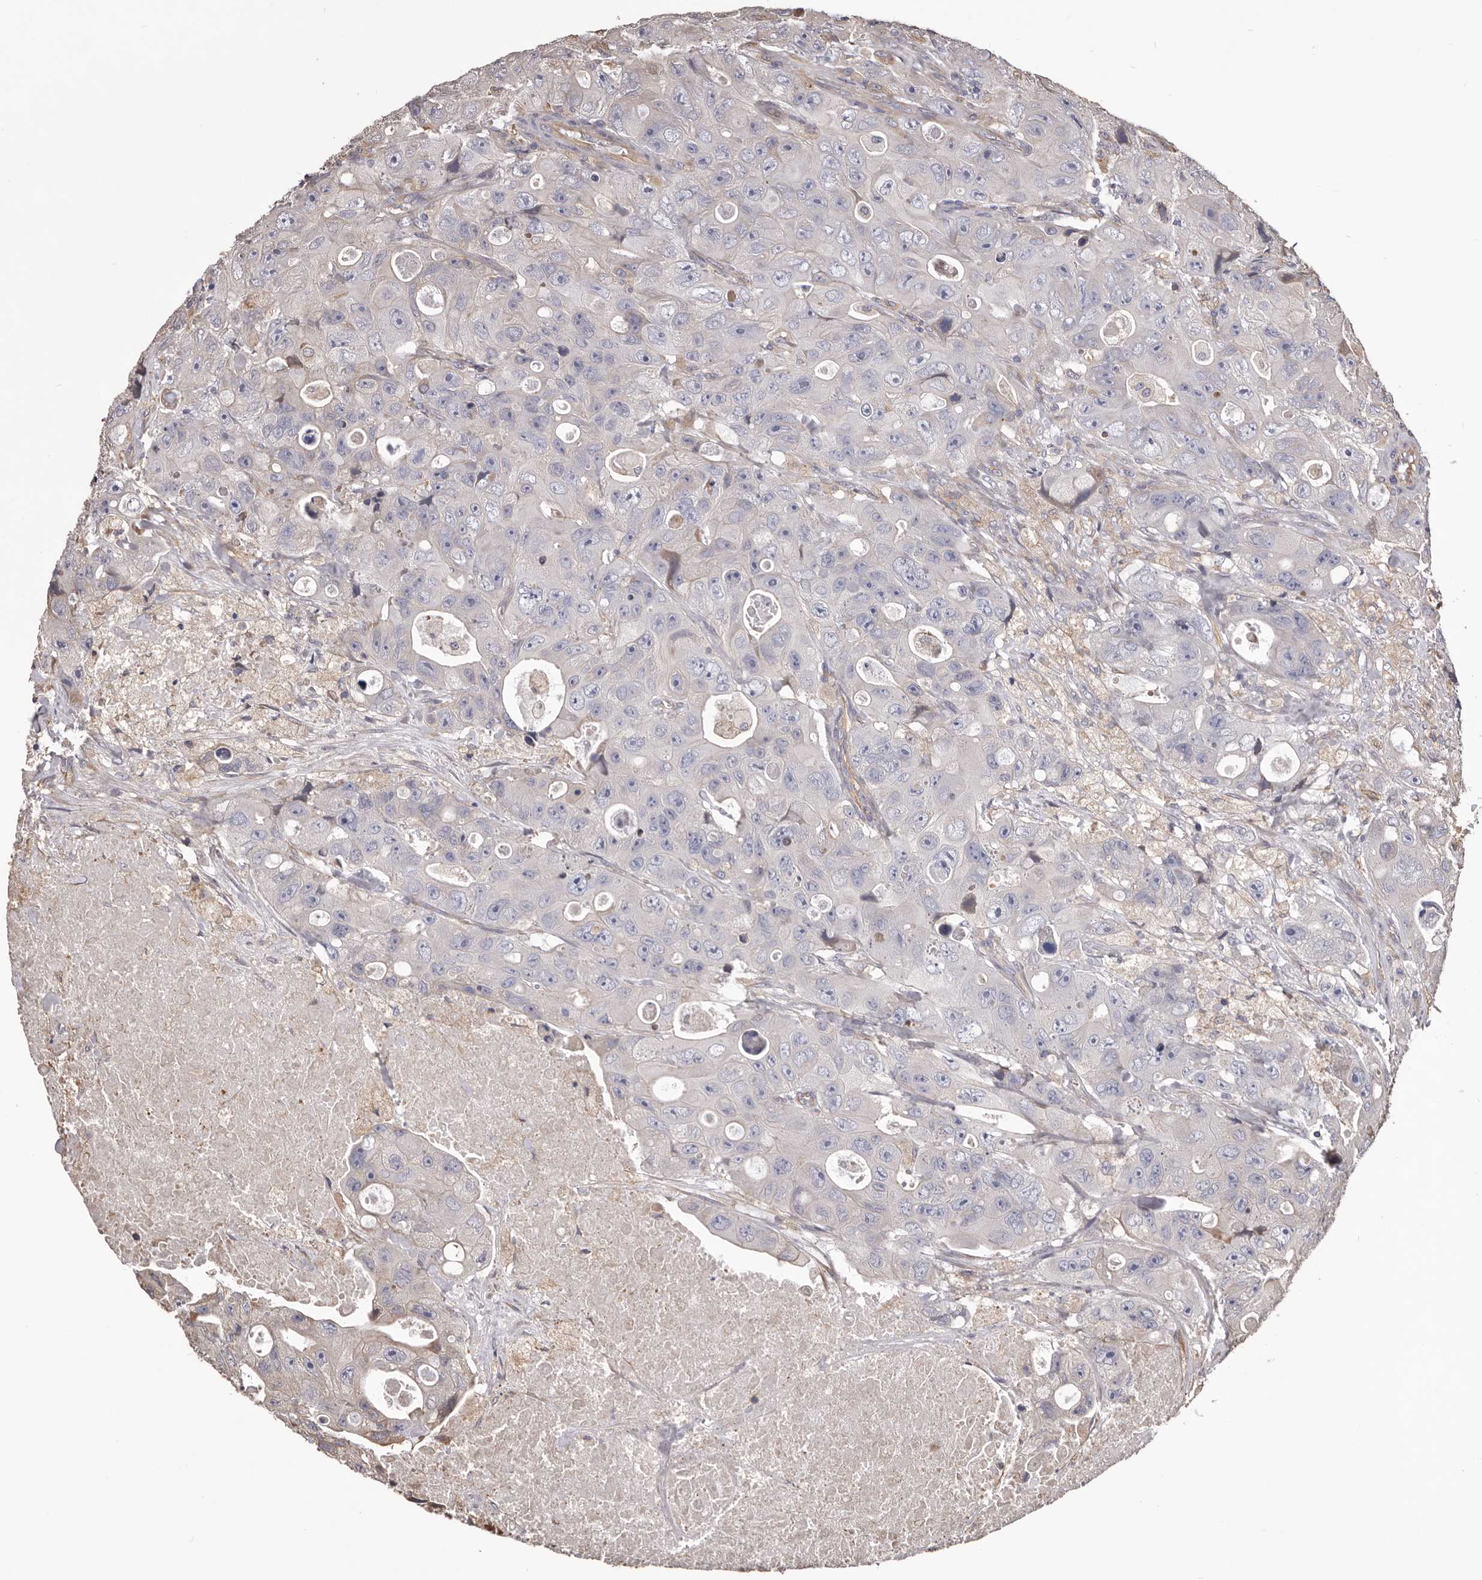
{"staining": {"intensity": "negative", "quantity": "none", "location": "none"}, "tissue": "colorectal cancer", "cell_type": "Tumor cells", "image_type": "cancer", "snomed": [{"axis": "morphology", "description": "Adenocarcinoma, NOS"}, {"axis": "topography", "description": "Colon"}], "caption": "High magnification brightfield microscopy of colorectal adenocarcinoma stained with DAB (3,3'-diaminobenzidine) (brown) and counterstained with hematoxylin (blue): tumor cells show no significant staining. (Immunohistochemistry, brightfield microscopy, high magnification).", "gene": "CEP104", "patient": {"sex": "female", "age": 46}}